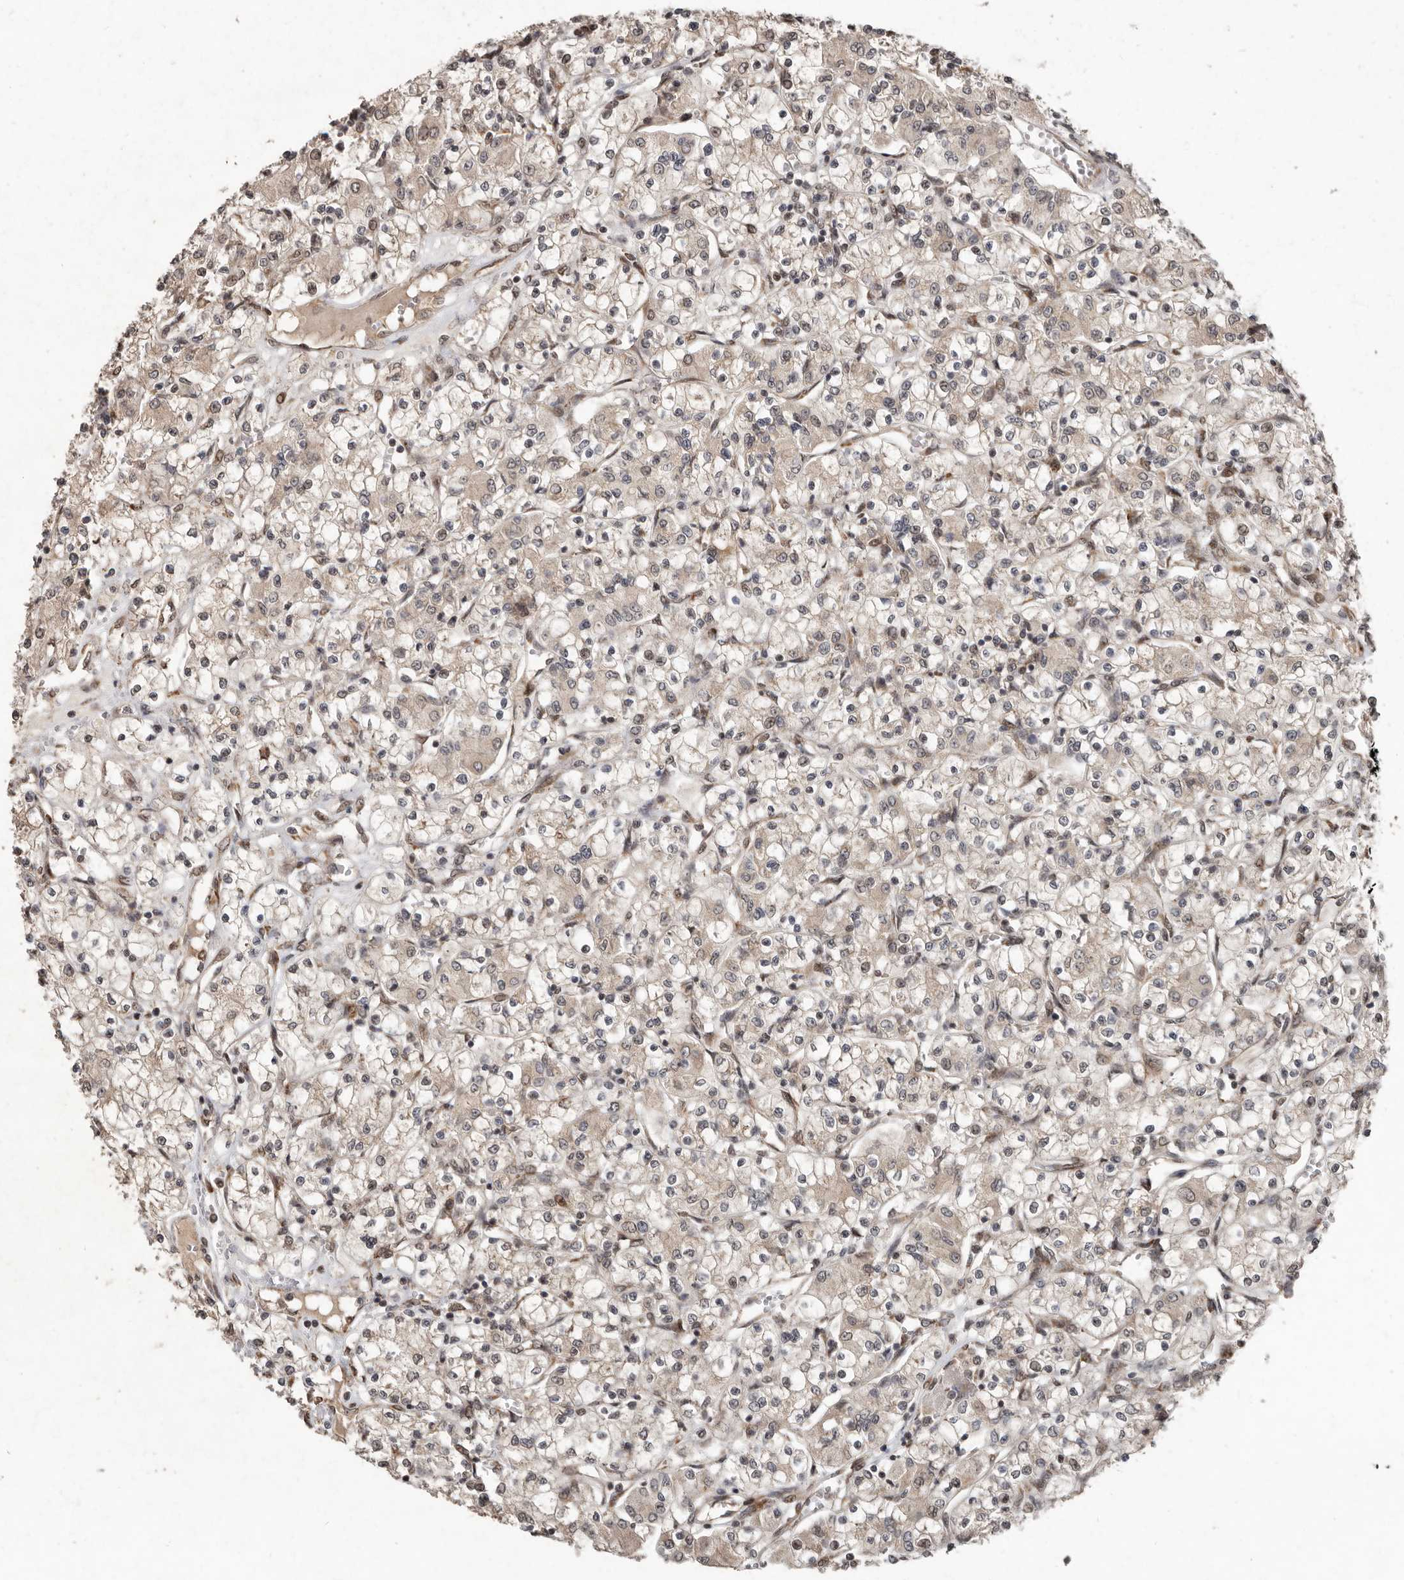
{"staining": {"intensity": "moderate", "quantity": "25%-75%", "location": "cytoplasmic/membranous,nuclear"}, "tissue": "renal cancer", "cell_type": "Tumor cells", "image_type": "cancer", "snomed": [{"axis": "morphology", "description": "Adenocarcinoma, NOS"}, {"axis": "topography", "description": "Kidney"}], "caption": "Protein expression analysis of renal cancer displays moderate cytoplasmic/membranous and nuclear staining in about 25%-75% of tumor cells.", "gene": "LRGUK", "patient": {"sex": "female", "age": 59}}